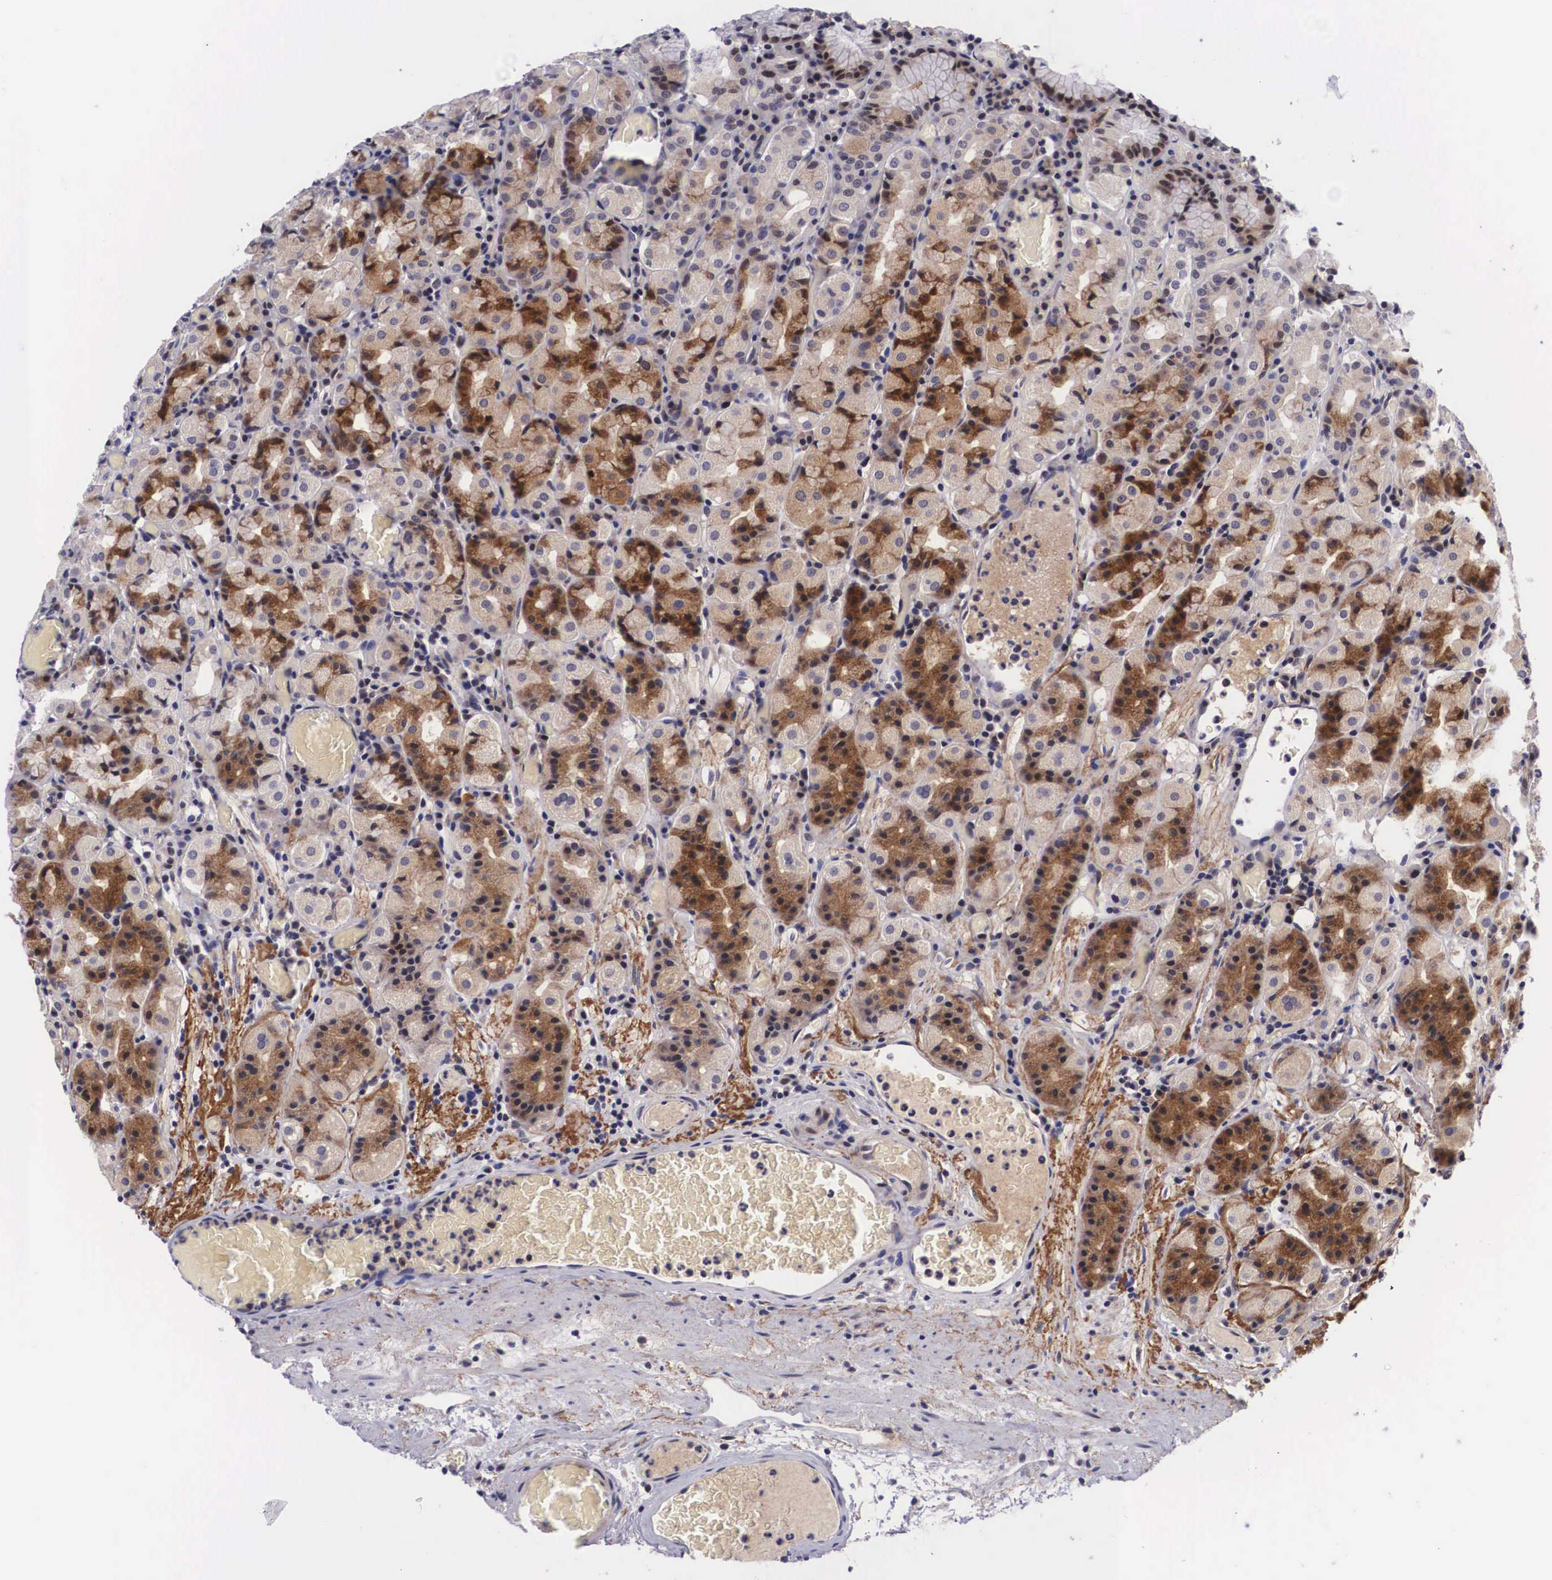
{"staining": {"intensity": "strong", "quantity": ">75%", "location": "cytoplasmic/membranous,nuclear"}, "tissue": "stomach", "cell_type": "Glandular cells", "image_type": "normal", "snomed": [{"axis": "morphology", "description": "Normal tissue, NOS"}, {"axis": "topography", "description": "Stomach, lower"}], "caption": "Unremarkable stomach demonstrates strong cytoplasmic/membranous,nuclear staining in about >75% of glandular cells, visualized by immunohistochemistry. The staining was performed using DAB to visualize the protein expression in brown, while the nuclei were stained in blue with hematoxylin (Magnification: 20x).", "gene": "EMID1", "patient": {"sex": "male", "age": 58}}